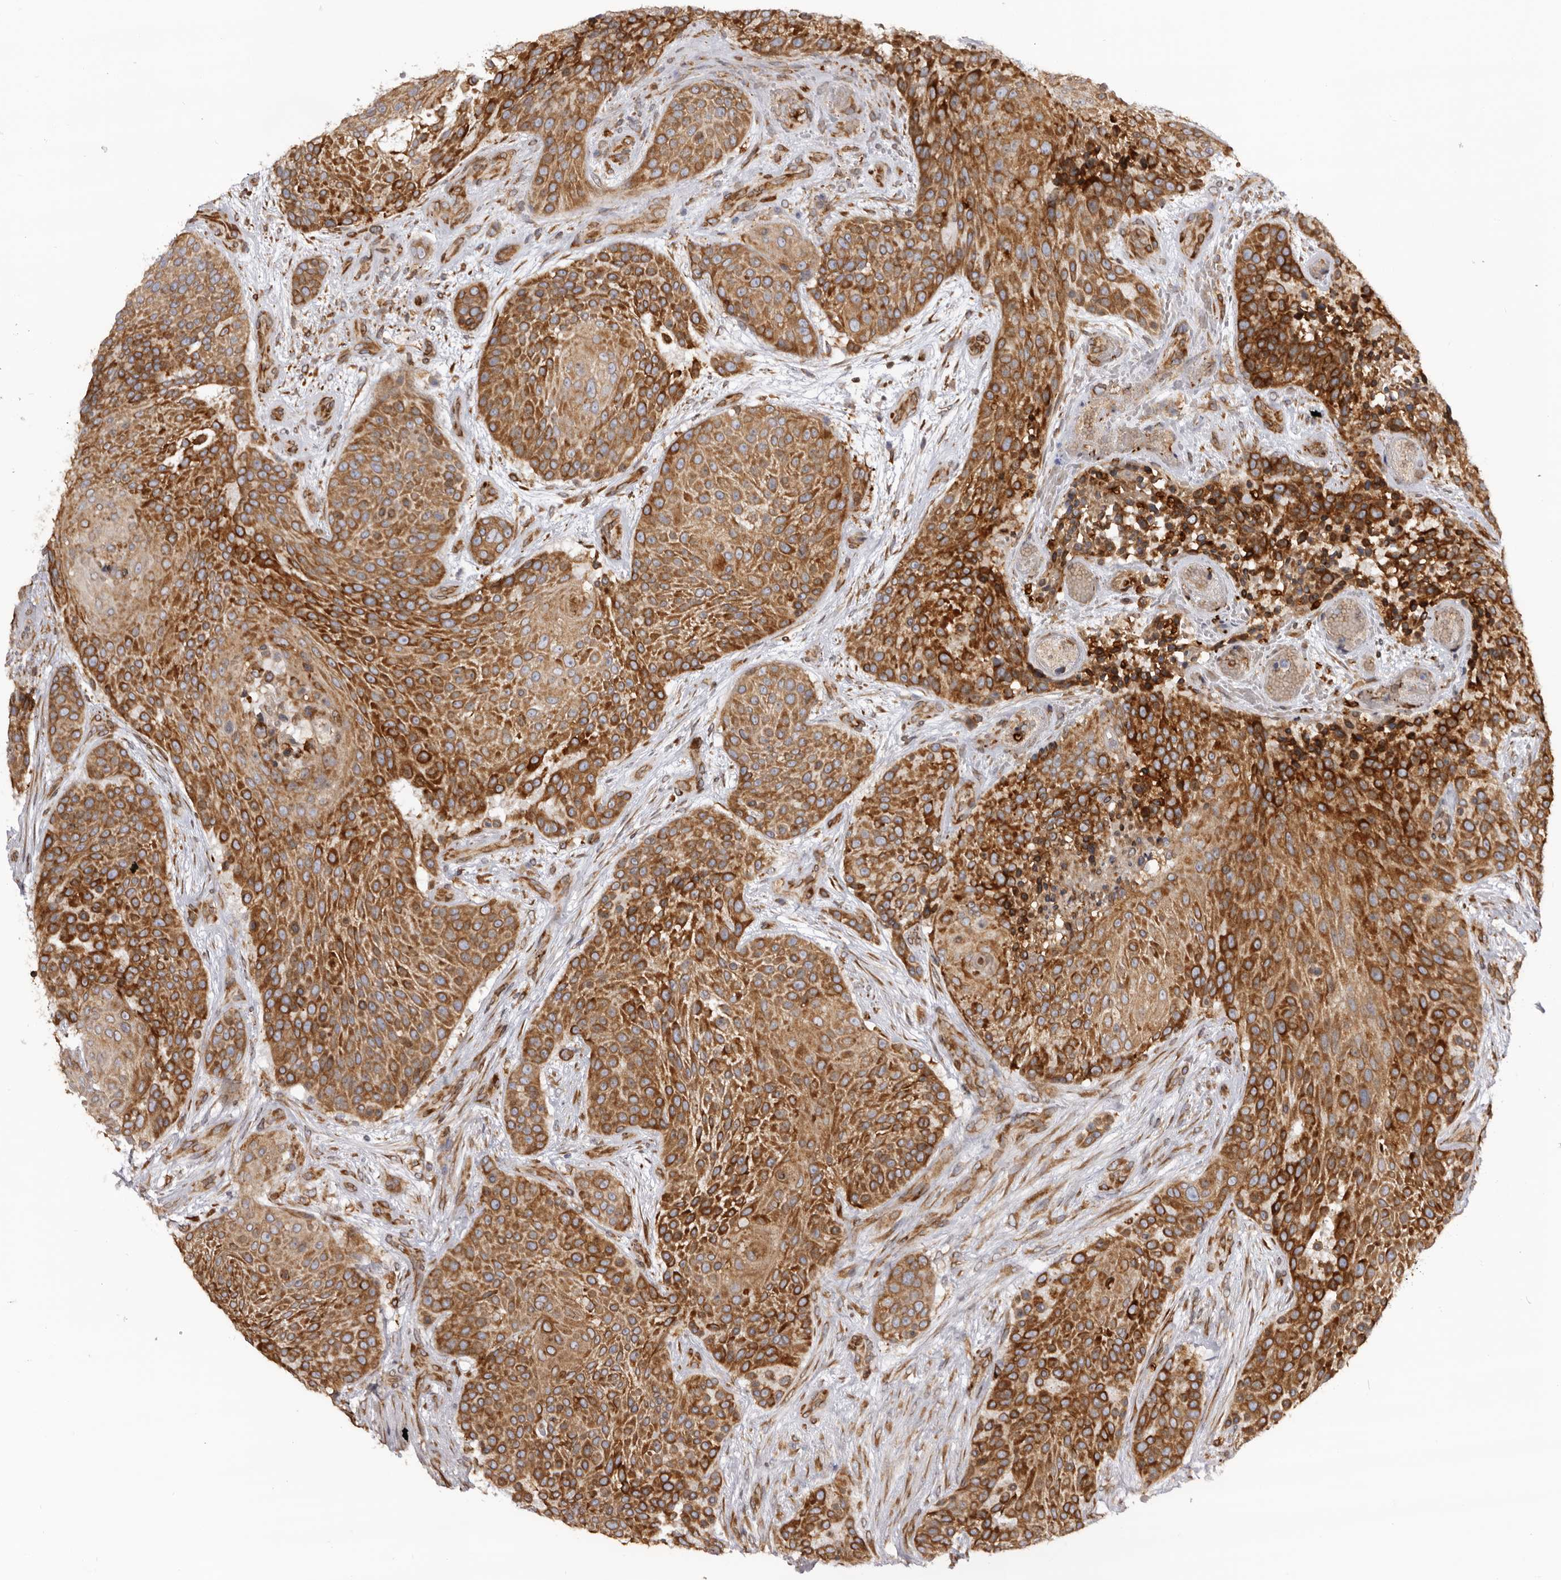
{"staining": {"intensity": "strong", "quantity": ">75%", "location": "cytoplasmic/membranous"}, "tissue": "urothelial cancer", "cell_type": "Tumor cells", "image_type": "cancer", "snomed": [{"axis": "morphology", "description": "Urothelial carcinoma, High grade"}, {"axis": "topography", "description": "Urinary bladder"}], "caption": "Approximately >75% of tumor cells in urothelial carcinoma (high-grade) reveal strong cytoplasmic/membranous protein positivity as visualized by brown immunohistochemical staining.", "gene": "C4orf3", "patient": {"sex": "female", "age": 63}}